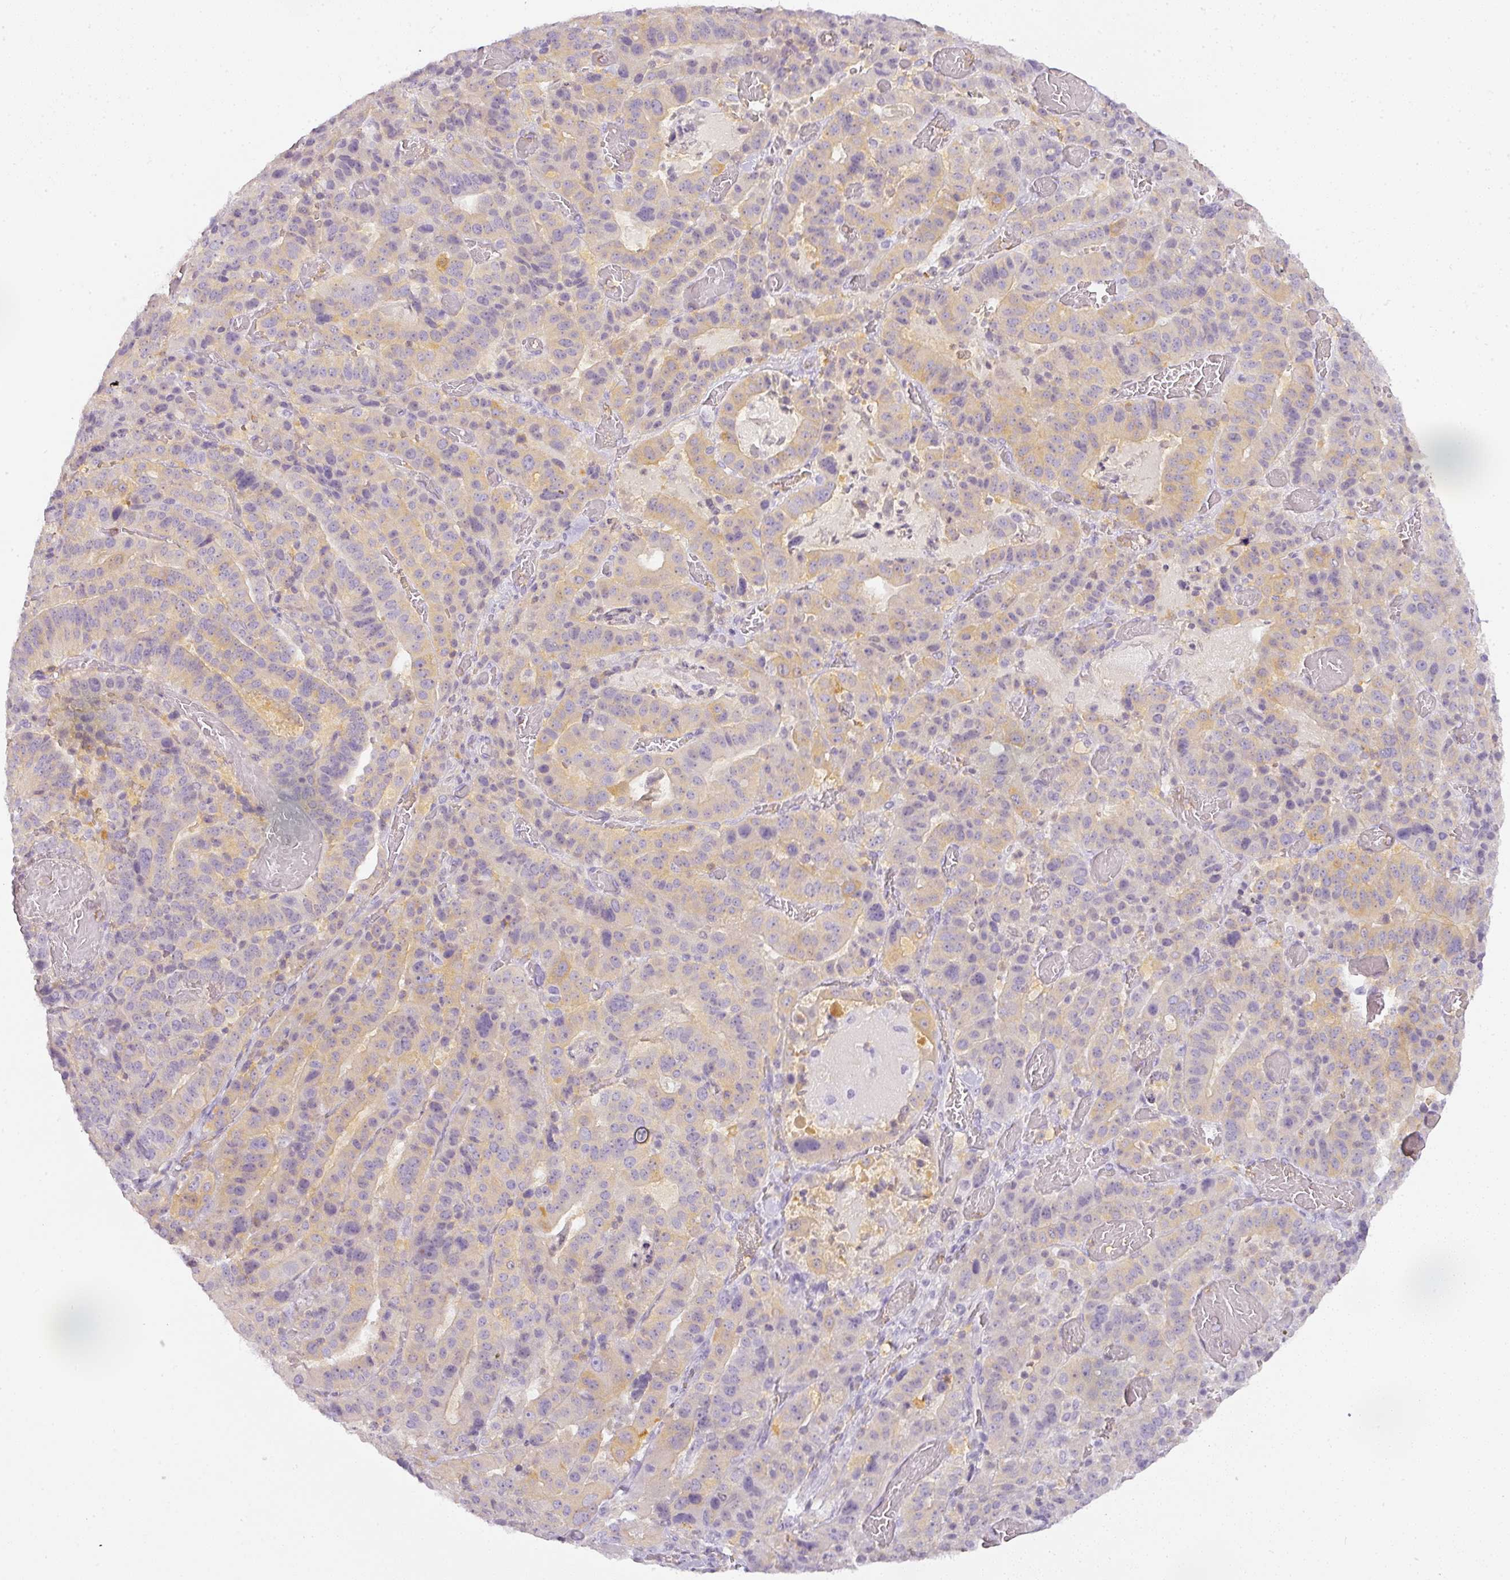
{"staining": {"intensity": "weak", "quantity": "<25%", "location": "cytoplasmic/membranous"}, "tissue": "stomach cancer", "cell_type": "Tumor cells", "image_type": "cancer", "snomed": [{"axis": "morphology", "description": "Adenocarcinoma, NOS"}, {"axis": "topography", "description": "Stomach"}], "caption": "Immunohistochemistry (IHC) photomicrograph of human stomach cancer (adenocarcinoma) stained for a protein (brown), which shows no positivity in tumor cells.", "gene": "TMEM42", "patient": {"sex": "male", "age": 48}}